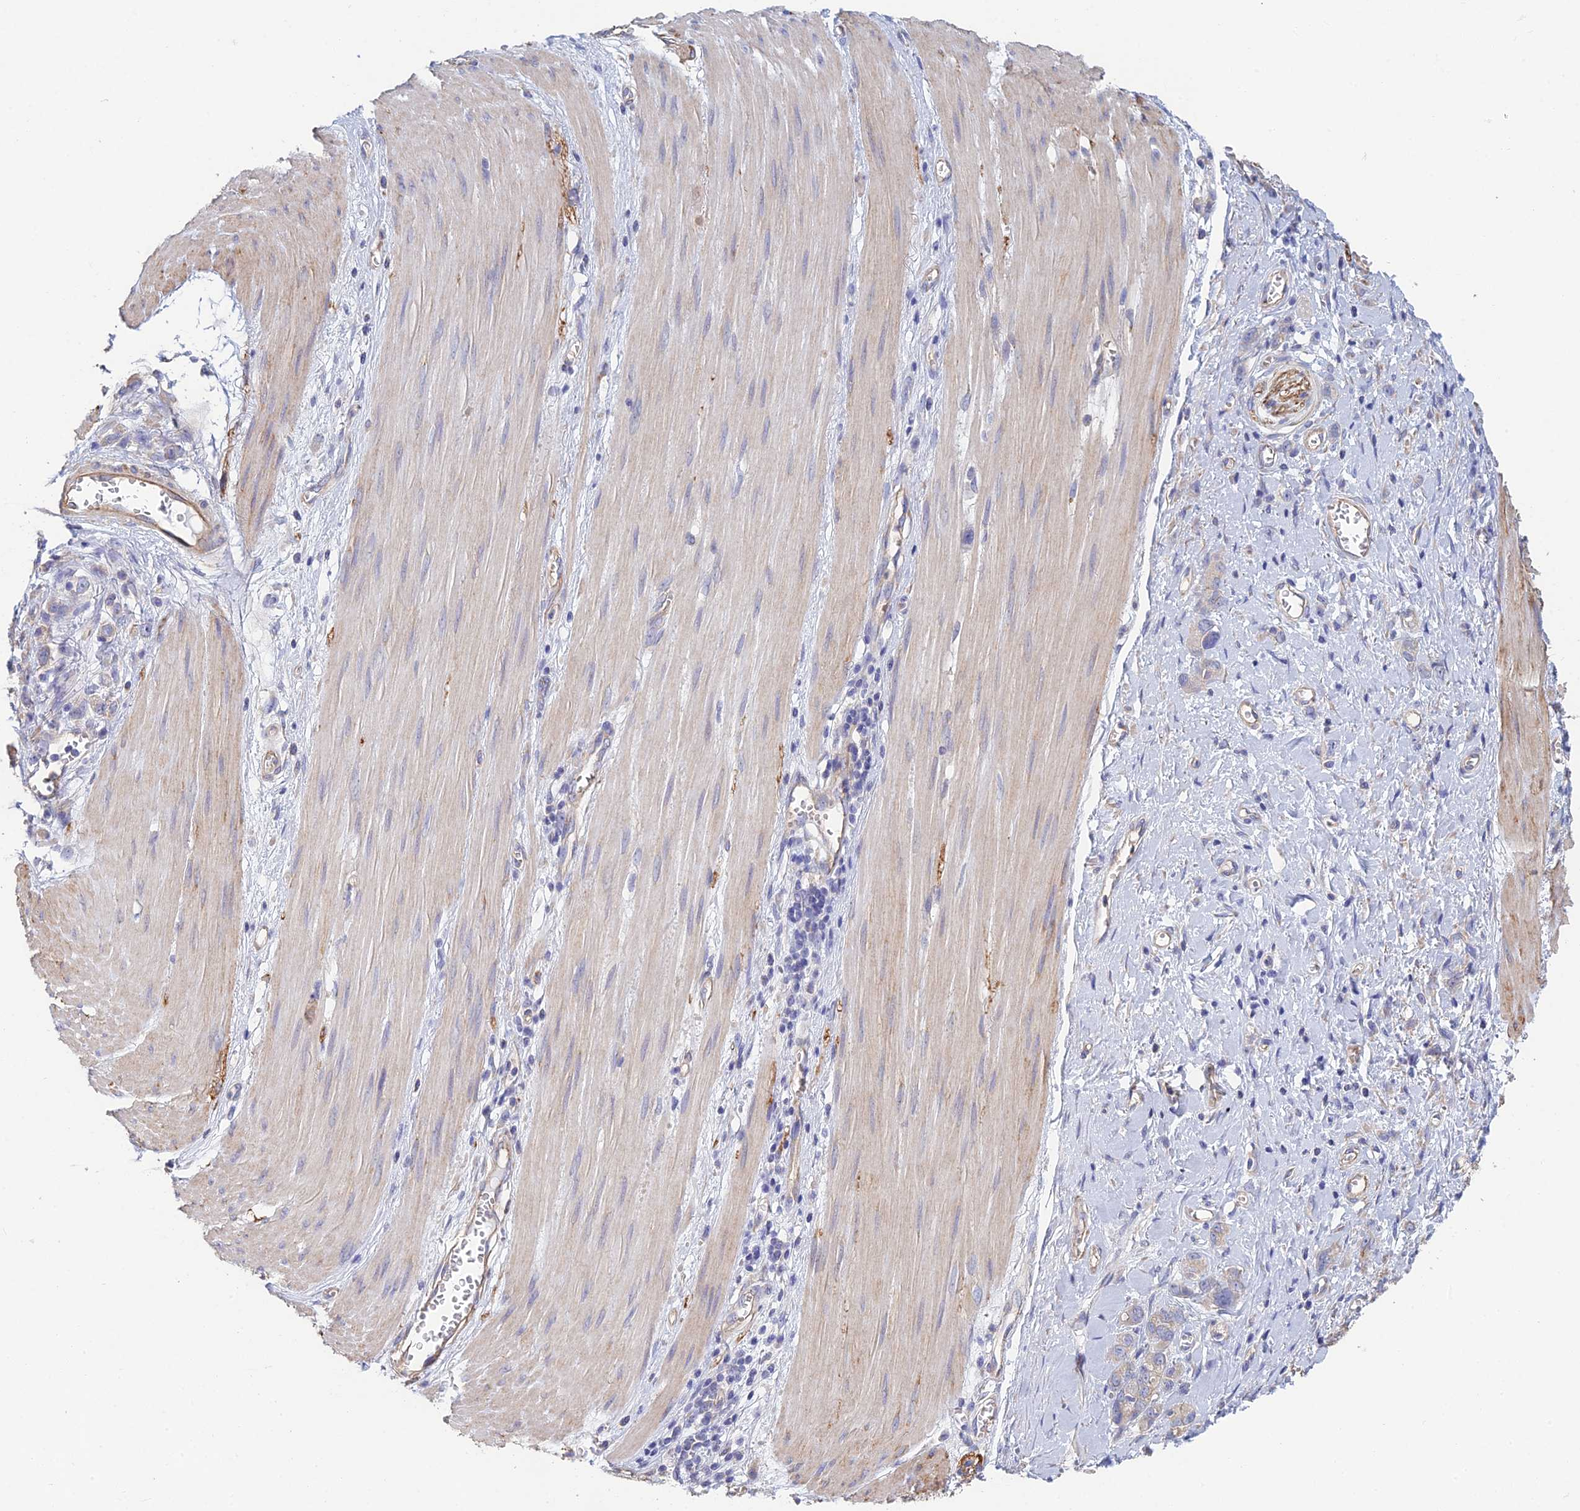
{"staining": {"intensity": "negative", "quantity": "none", "location": "none"}, "tissue": "stomach cancer", "cell_type": "Tumor cells", "image_type": "cancer", "snomed": [{"axis": "morphology", "description": "Adenocarcinoma, NOS"}, {"axis": "topography", "description": "Stomach"}], "caption": "Photomicrograph shows no protein staining in tumor cells of stomach cancer tissue. (Stains: DAB immunohistochemistry with hematoxylin counter stain, Microscopy: brightfield microscopy at high magnification).", "gene": "PCDHA5", "patient": {"sex": "female", "age": 76}}